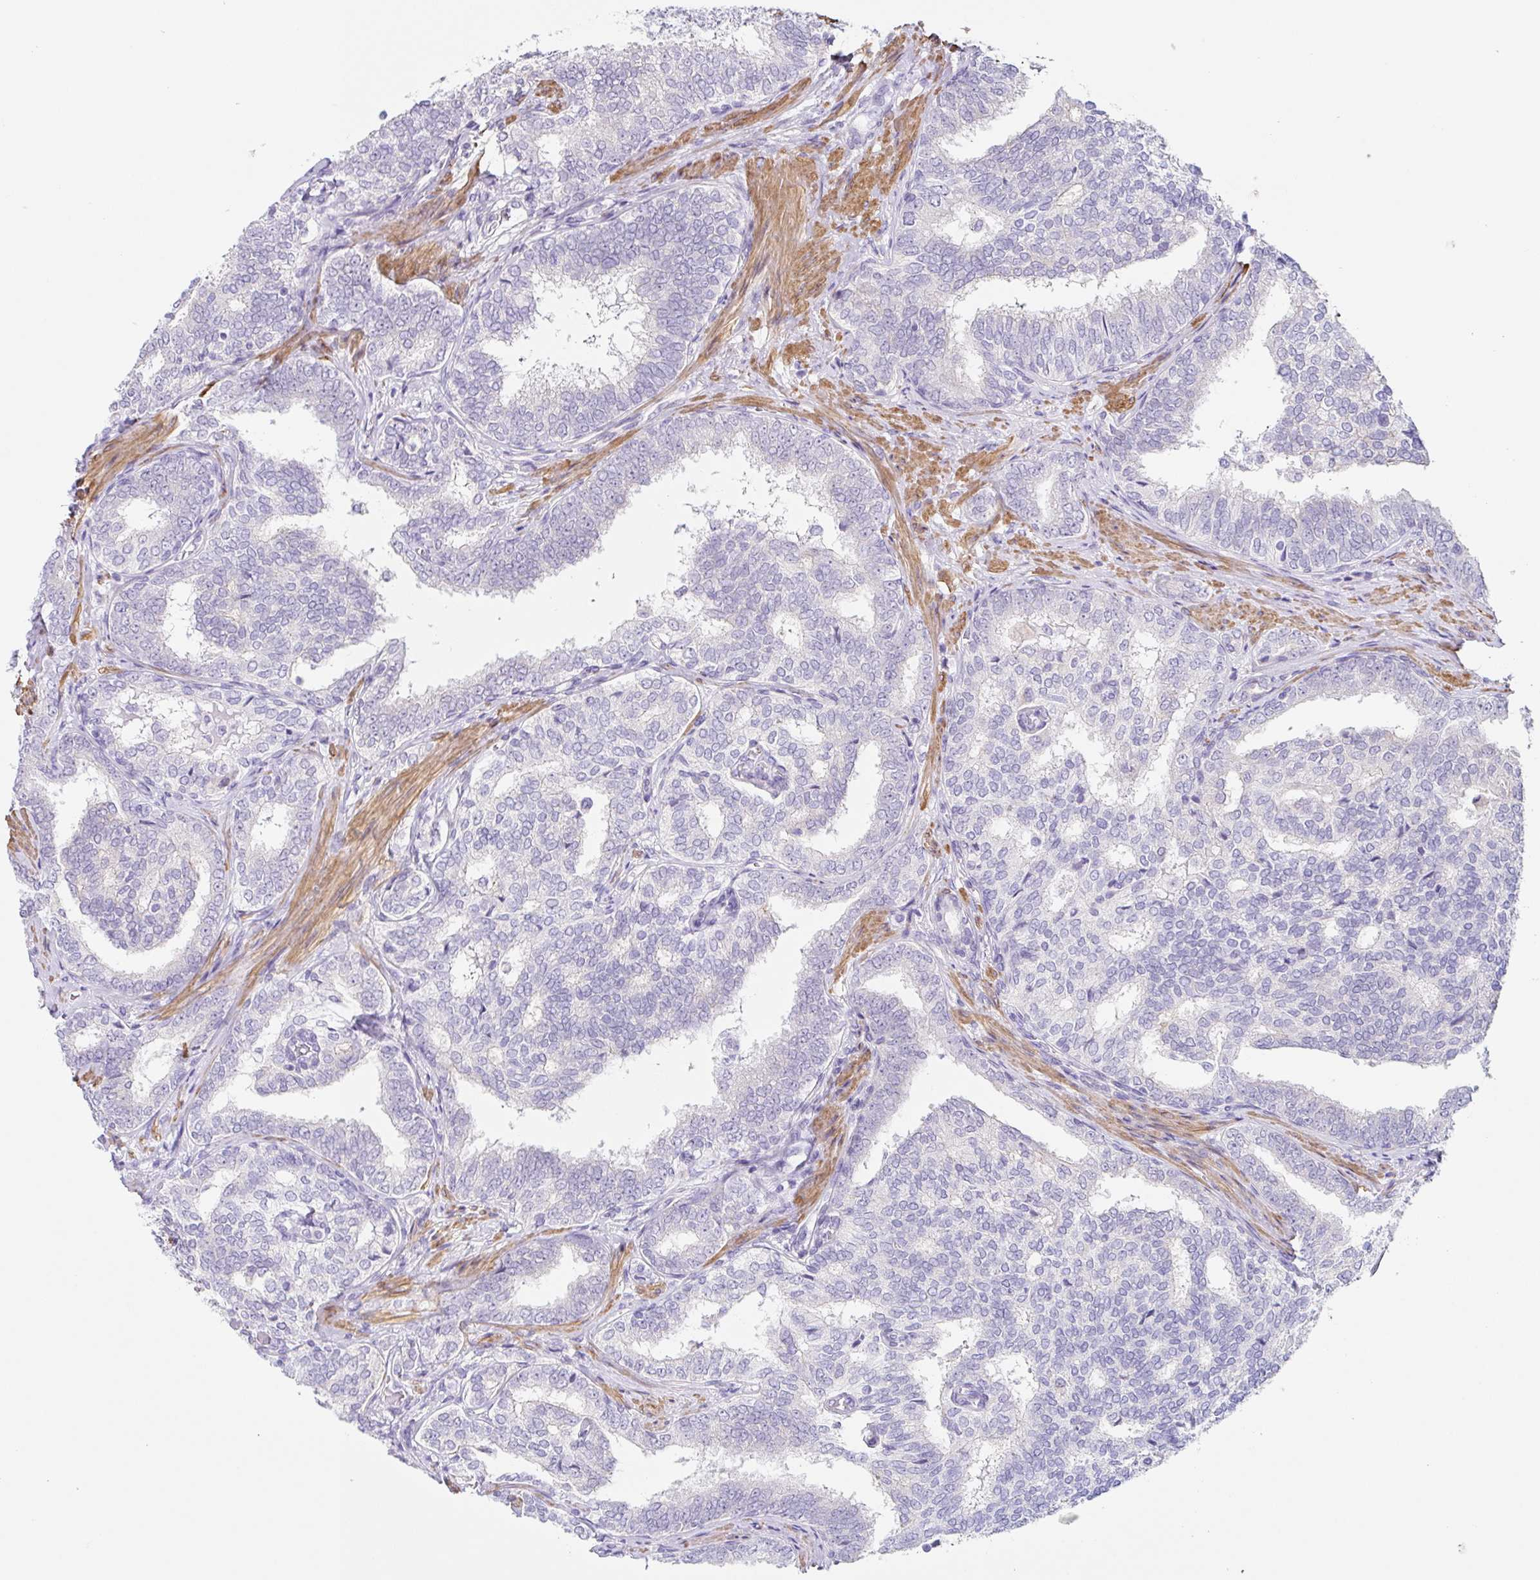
{"staining": {"intensity": "negative", "quantity": "none", "location": "none"}, "tissue": "prostate cancer", "cell_type": "Tumor cells", "image_type": "cancer", "snomed": [{"axis": "morphology", "description": "Adenocarcinoma, High grade"}, {"axis": "topography", "description": "Prostate"}], "caption": "The histopathology image demonstrates no significant staining in tumor cells of high-grade adenocarcinoma (prostate).", "gene": "DCAF17", "patient": {"sex": "male", "age": 72}}